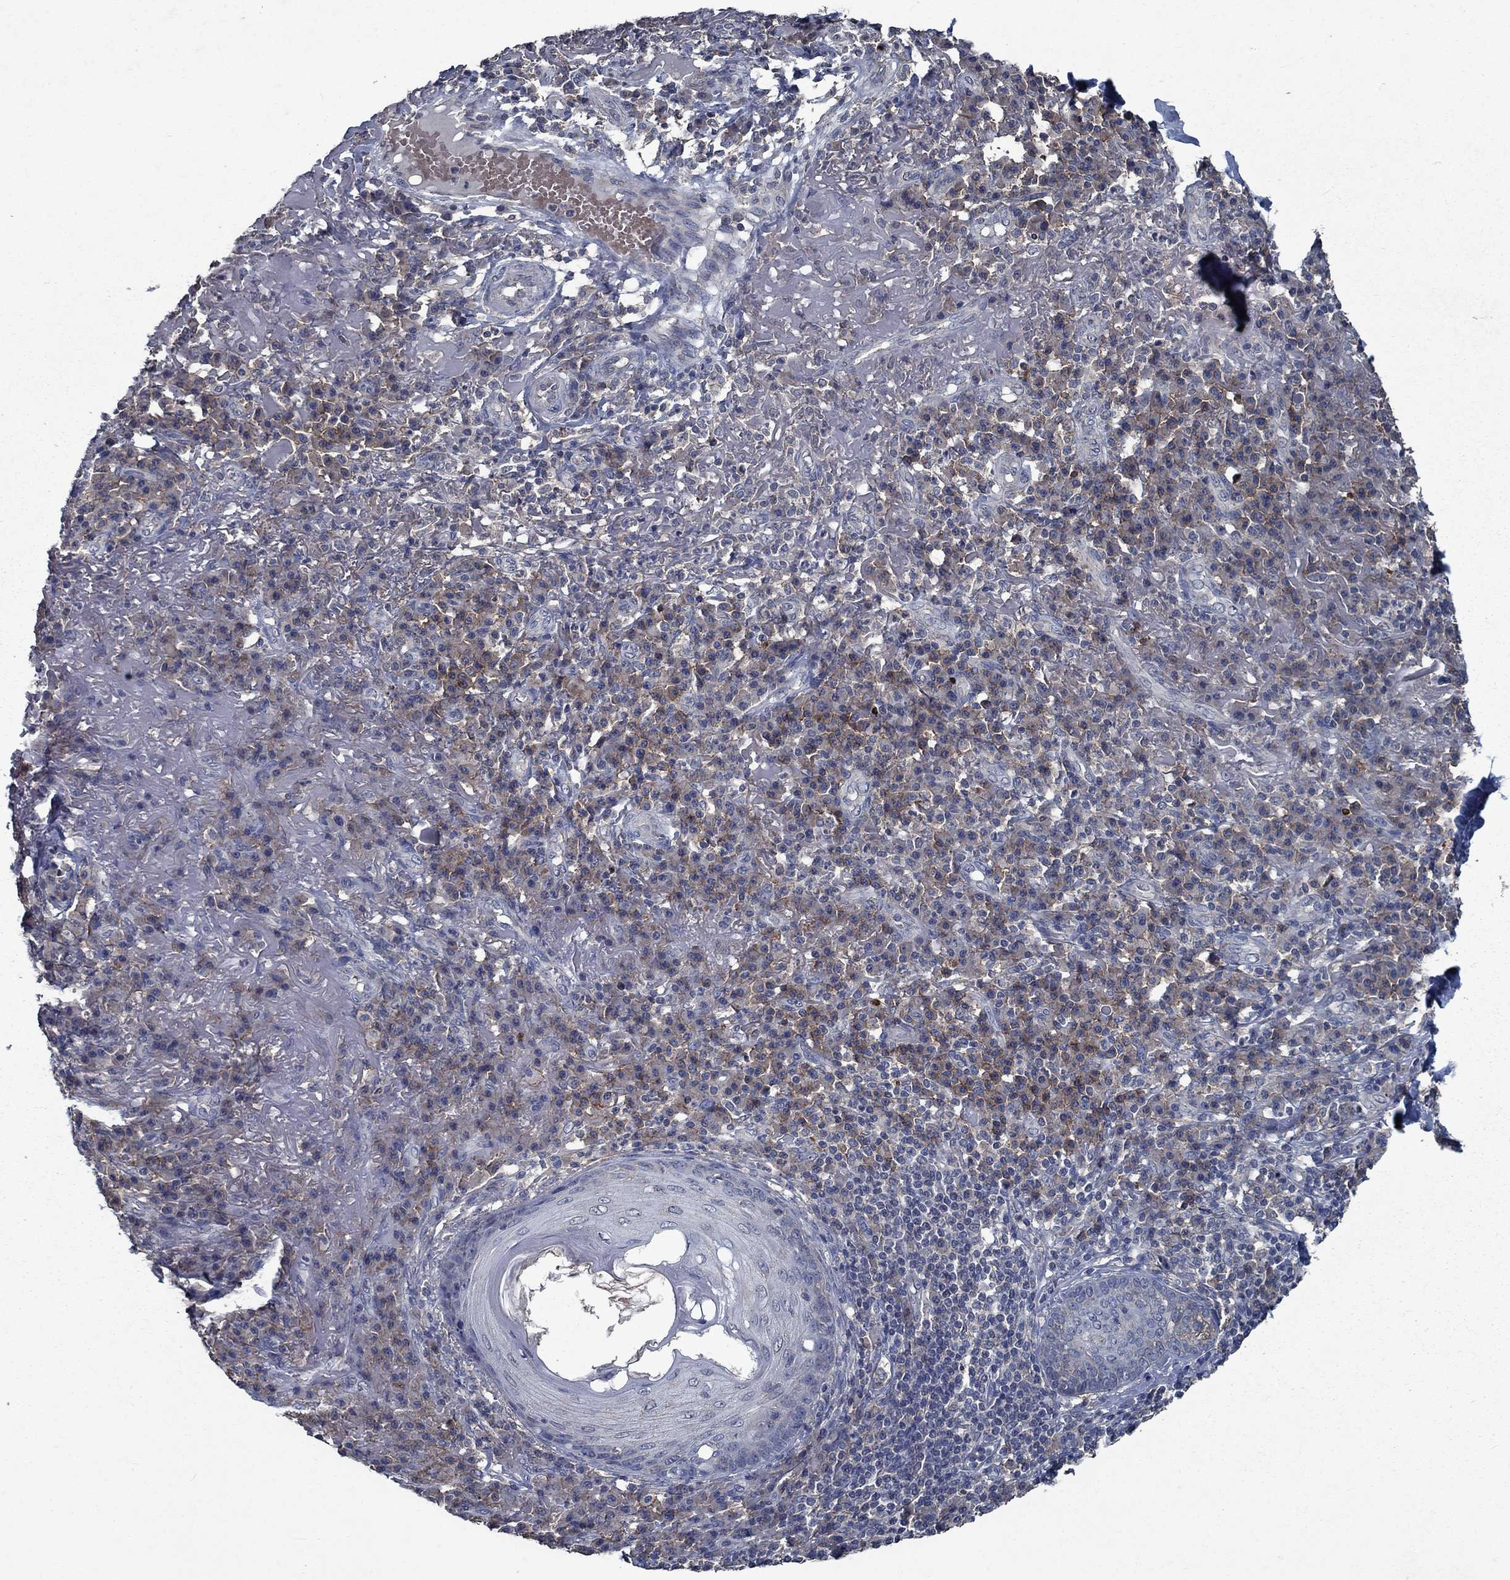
{"staining": {"intensity": "weak", "quantity": "25%-75%", "location": "cytoplasmic/membranous"}, "tissue": "skin cancer", "cell_type": "Tumor cells", "image_type": "cancer", "snomed": [{"axis": "morphology", "description": "Squamous cell carcinoma, NOS"}, {"axis": "topography", "description": "Skin"}], "caption": "Skin cancer (squamous cell carcinoma) tissue exhibits weak cytoplasmic/membranous expression in approximately 25%-75% of tumor cells, visualized by immunohistochemistry.", "gene": "SLC44A1", "patient": {"sex": "male", "age": 92}}